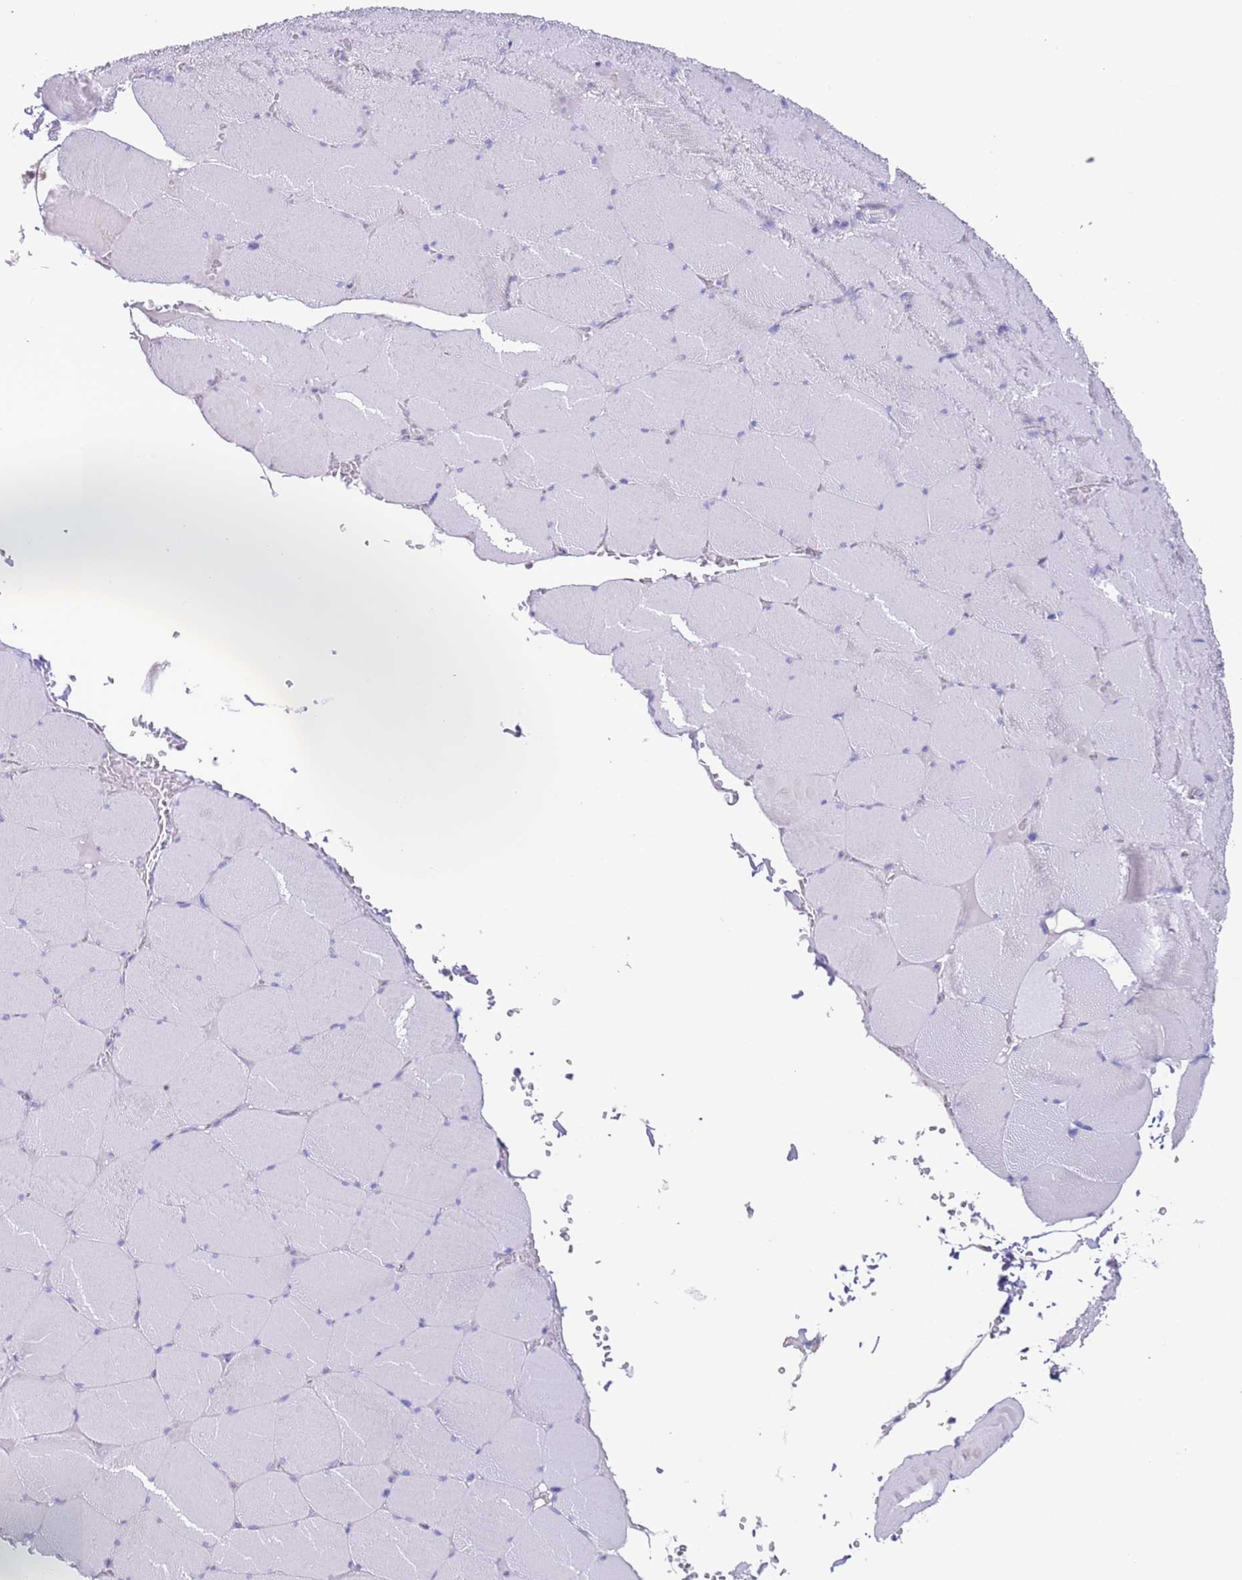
{"staining": {"intensity": "negative", "quantity": "none", "location": "none"}, "tissue": "skeletal muscle", "cell_type": "Myocytes", "image_type": "normal", "snomed": [{"axis": "morphology", "description": "Normal tissue, NOS"}, {"axis": "topography", "description": "Skeletal muscle"}, {"axis": "topography", "description": "Head-Neck"}], "caption": "Immunohistochemistry (IHC) photomicrograph of unremarkable skeletal muscle: skeletal muscle stained with DAB exhibits no significant protein positivity in myocytes. Nuclei are stained in blue.", "gene": "EBPL", "patient": {"sex": "male", "age": 66}}